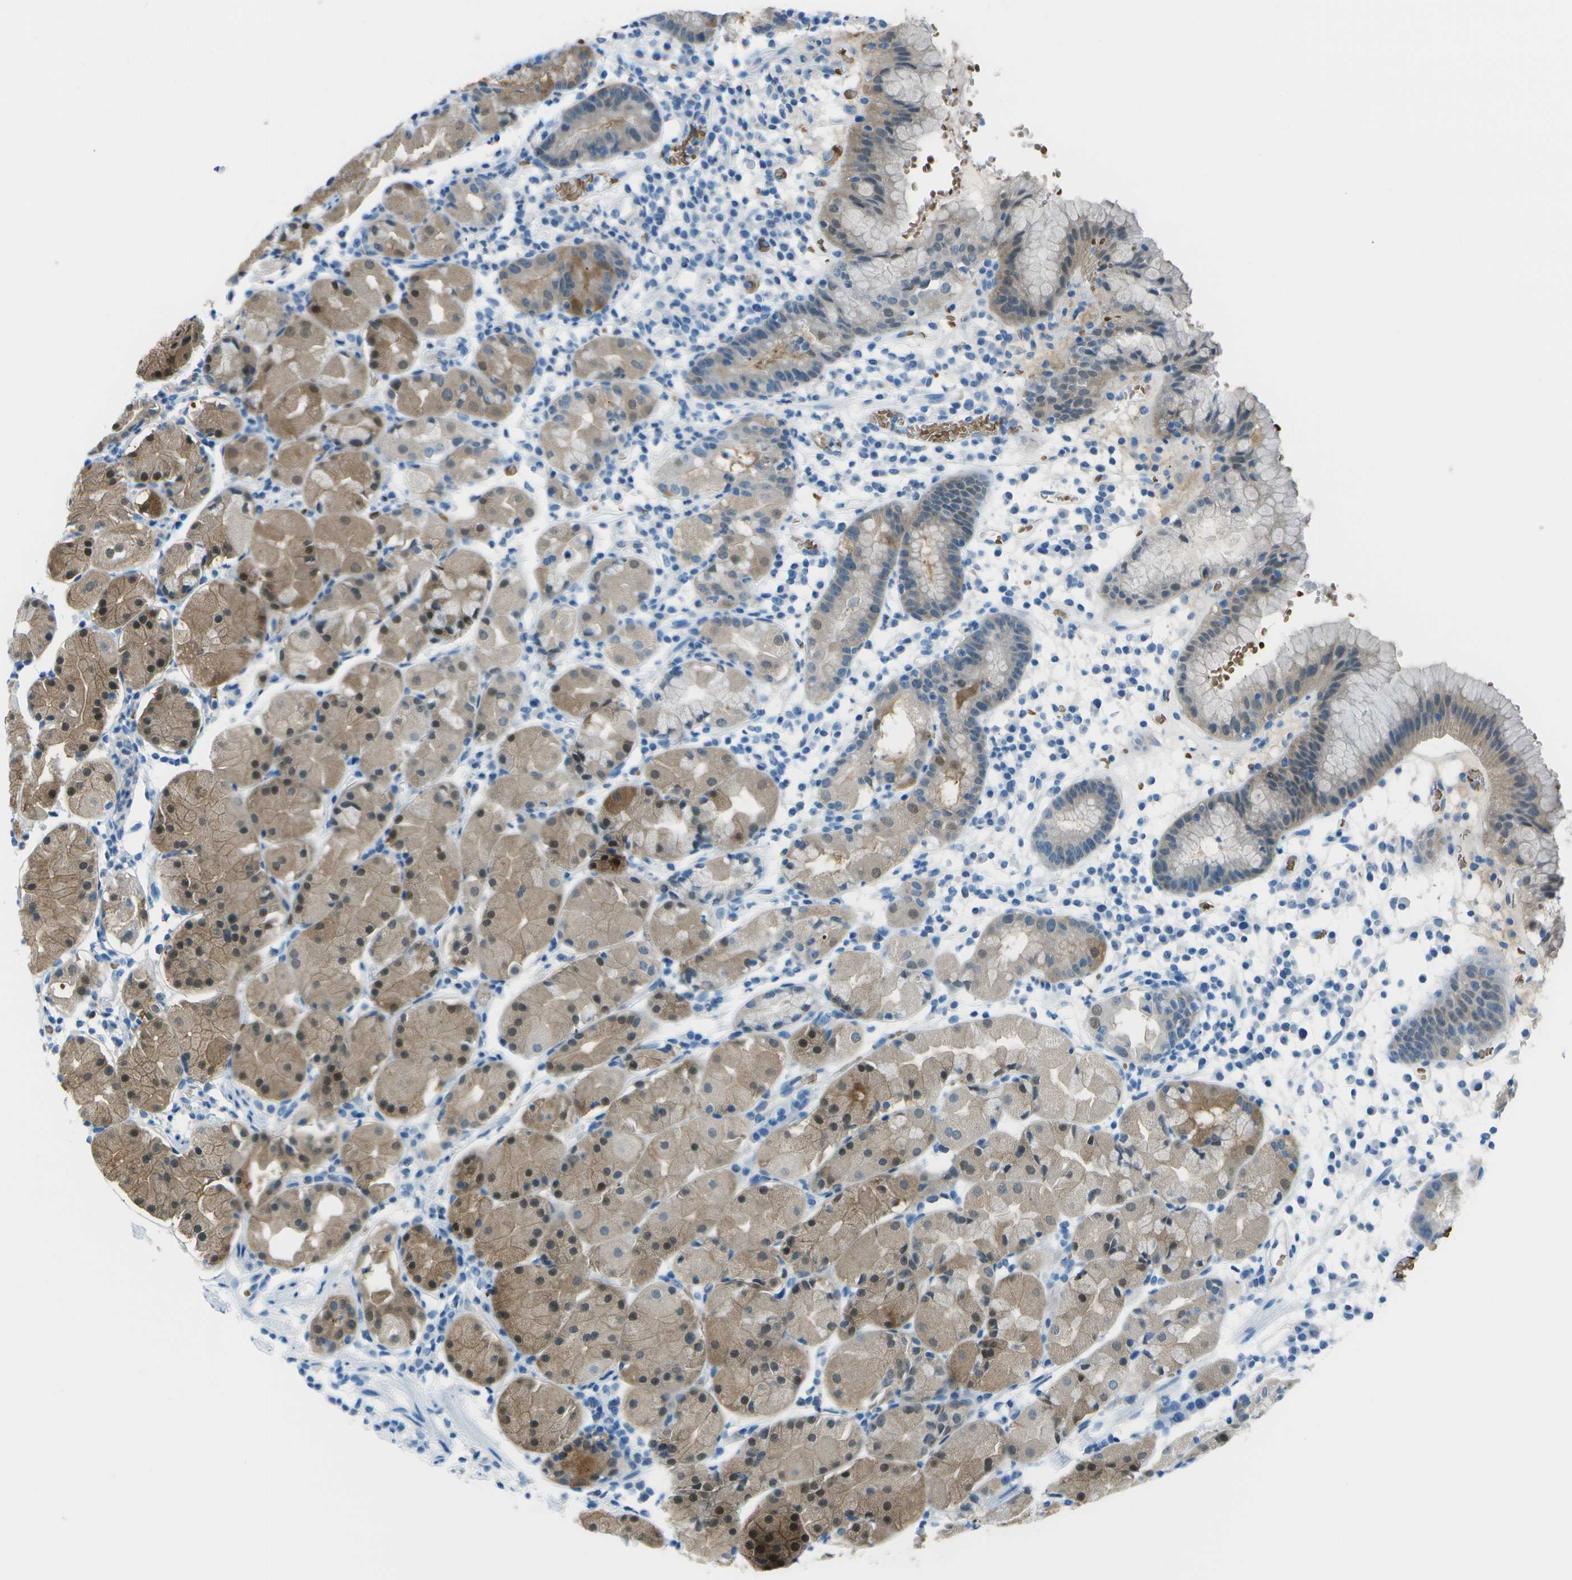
{"staining": {"intensity": "weak", "quantity": "25%-75%", "location": "cytoplasmic/membranous"}, "tissue": "stomach", "cell_type": "Glandular cells", "image_type": "normal", "snomed": [{"axis": "morphology", "description": "Normal tissue, NOS"}, {"axis": "topography", "description": "Stomach"}, {"axis": "topography", "description": "Stomach, lower"}], "caption": "This histopathology image displays unremarkable stomach stained with immunohistochemistry to label a protein in brown. The cytoplasmic/membranous of glandular cells show weak positivity for the protein. Nuclei are counter-stained blue.", "gene": "ASL", "patient": {"sex": "female", "age": 75}}